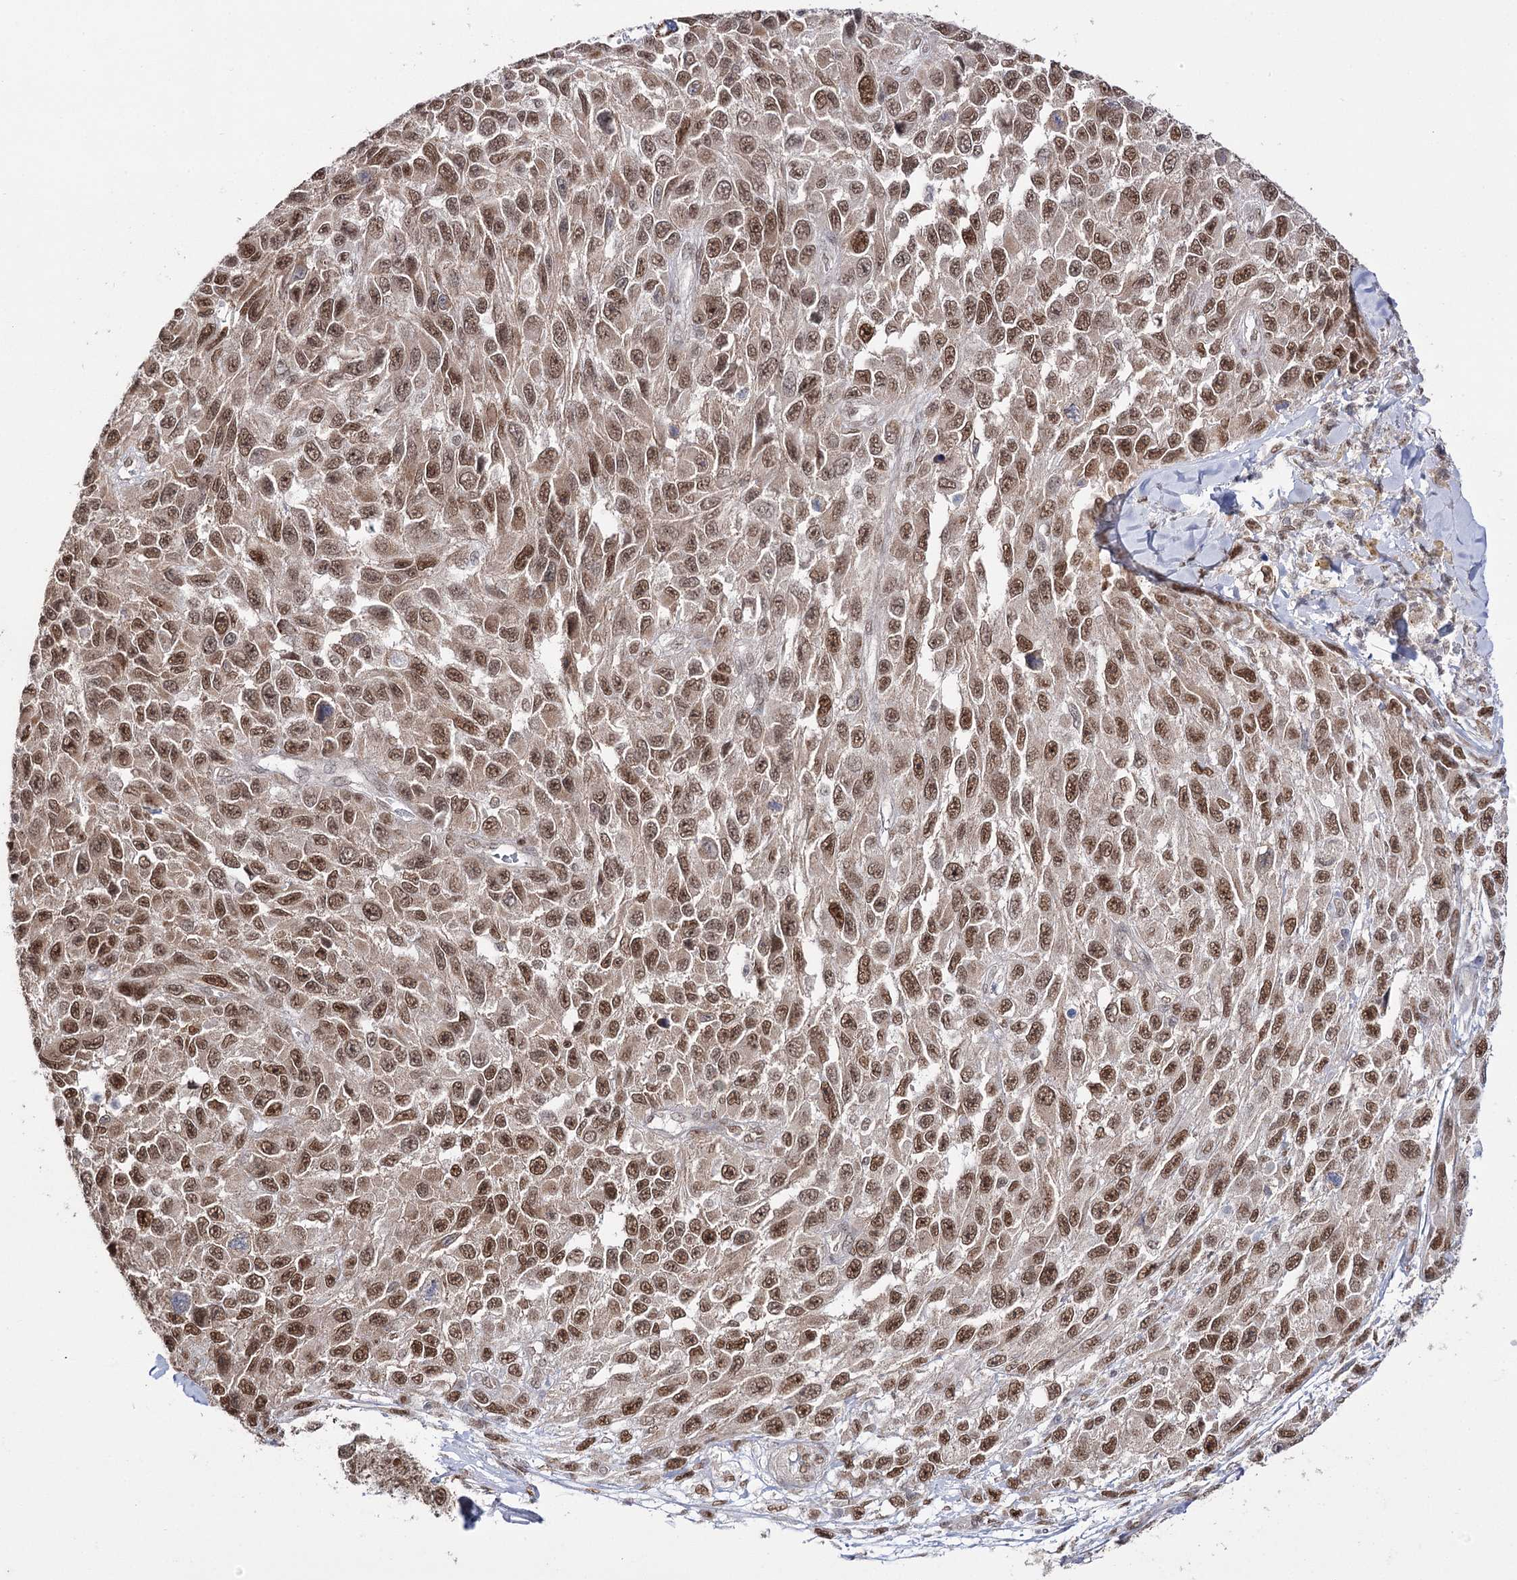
{"staining": {"intensity": "moderate", "quantity": ">75%", "location": "nuclear"}, "tissue": "melanoma", "cell_type": "Tumor cells", "image_type": "cancer", "snomed": [{"axis": "morphology", "description": "Normal tissue, NOS"}, {"axis": "morphology", "description": "Malignant melanoma, NOS"}, {"axis": "topography", "description": "Skin"}], "caption": "Protein staining of melanoma tissue displays moderate nuclear expression in about >75% of tumor cells.", "gene": "VGLL4", "patient": {"sex": "female", "age": 96}}